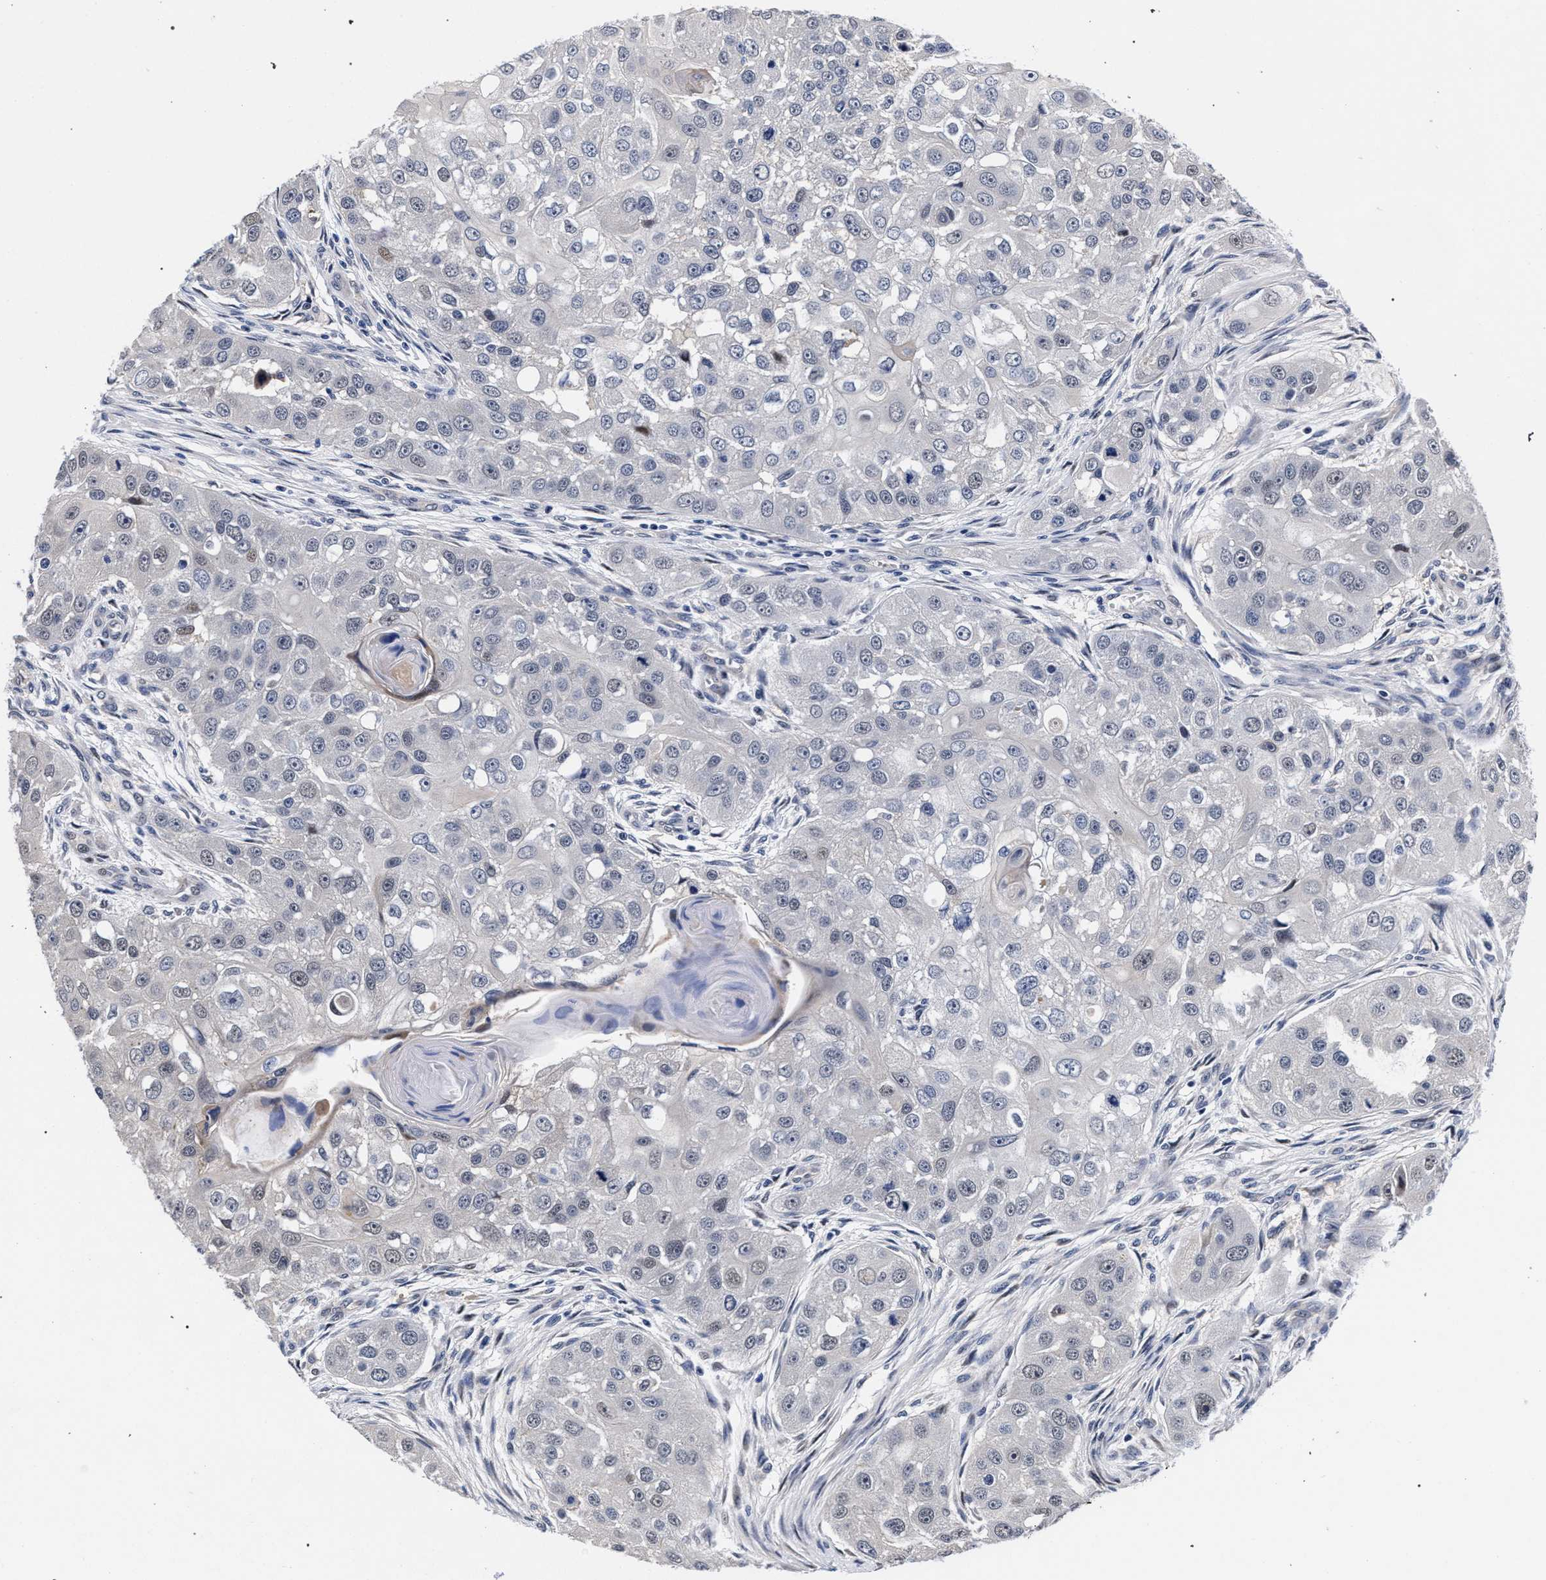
{"staining": {"intensity": "negative", "quantity": "none", "location": "none"}, "tissue": "head and neck cancer", "cell_type": "Tumor cells", "image_type": "cancer", "snomed": [{"axis": "morphology", "description": "Normal tissue, NOS"}, {"axis": "morphology", "description": "Squamous cell carcinoma, NOS"}, {"axis": "topography", "description": "Skeletal muscle"}, {"axis": "topography", "description": "Head-Neck"}], "caption": "Head and neck cancer stained for a protein using IHC shows no positivity tumor cells.", "gene": "ZNF462", "patient": {"sex": "male", "age": 51}}